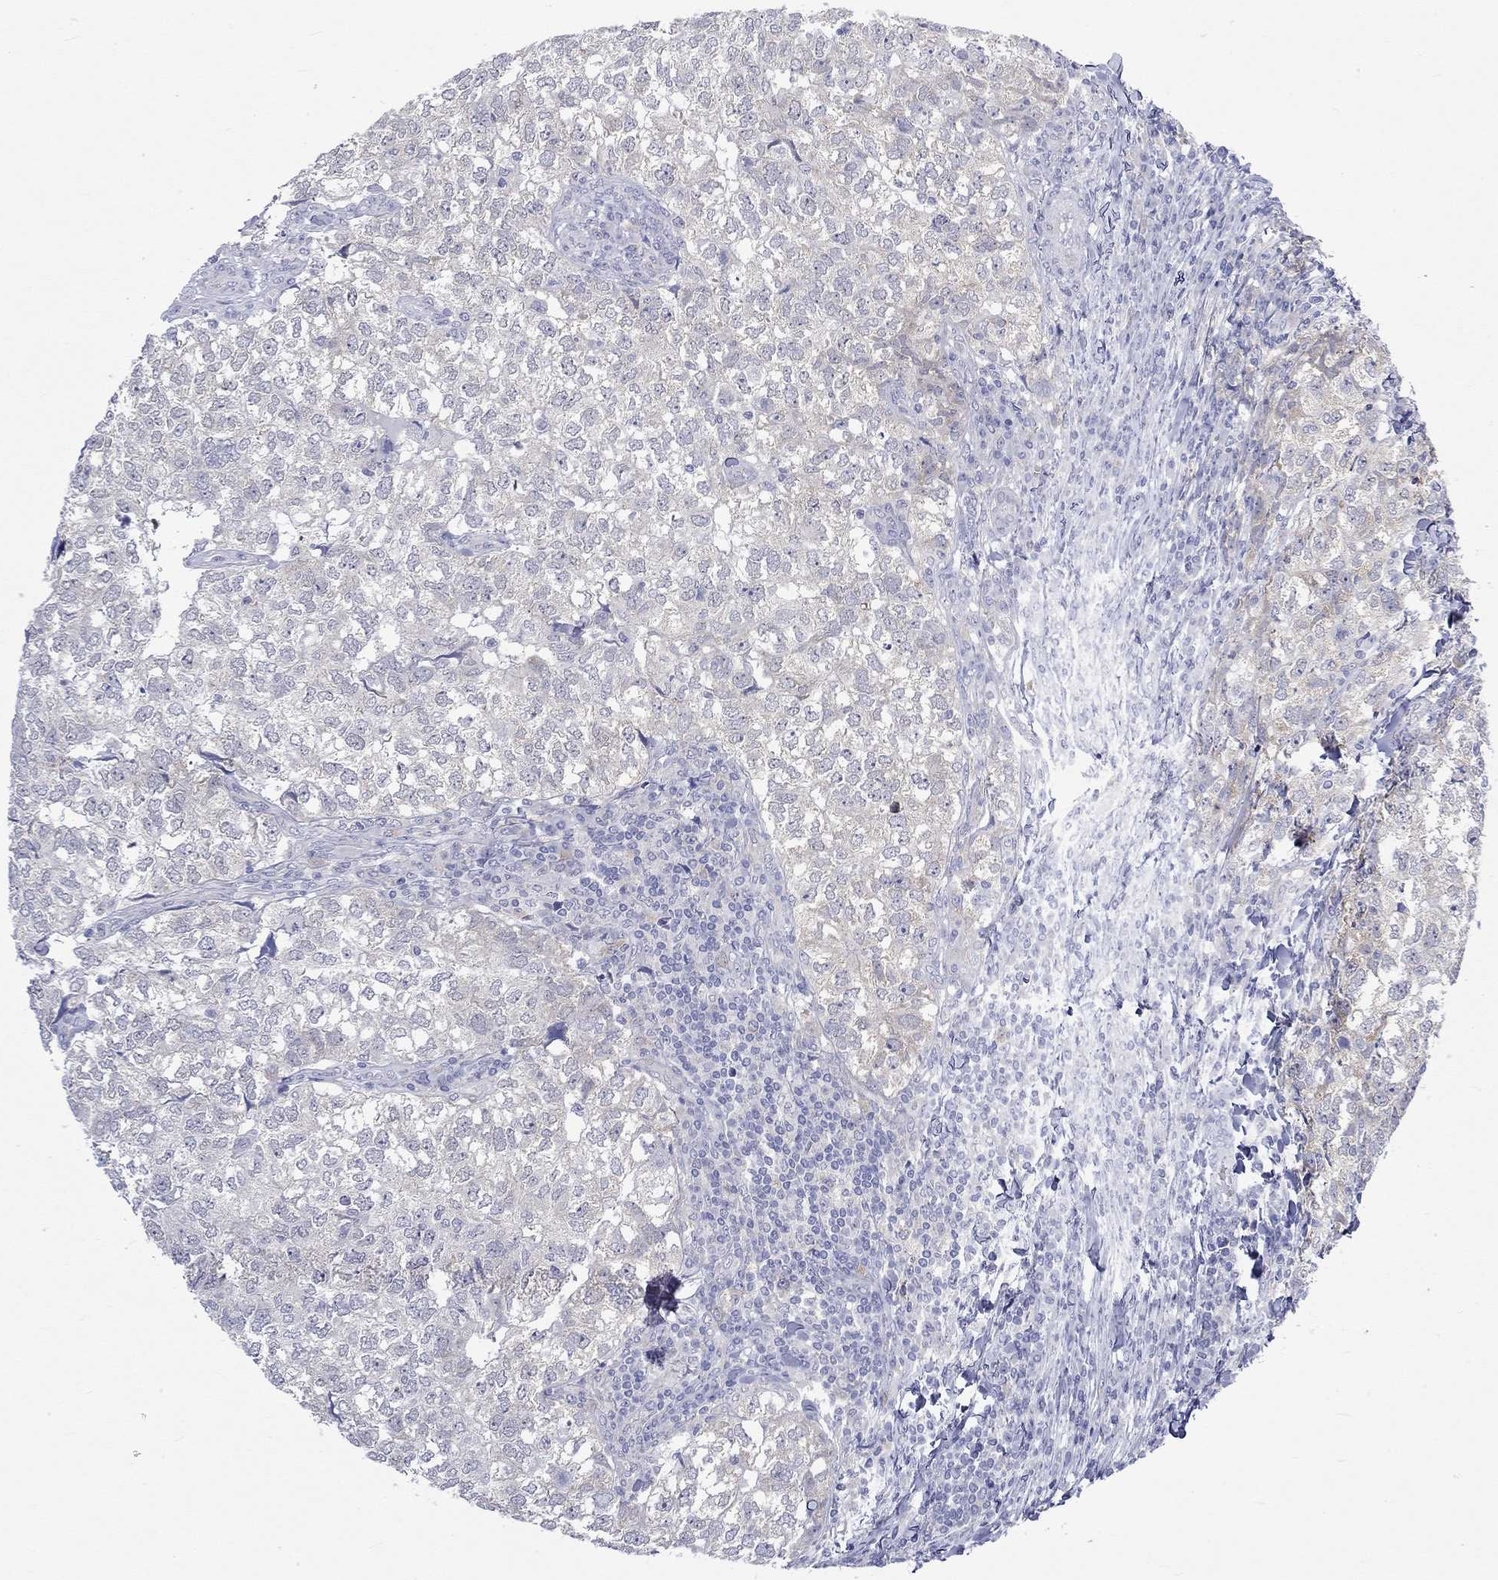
{"staining": {"intensity": "negative", "quantity": "none", "location": "none"}, "tissue": "breast cancer", "cell_type": "Tumor cells", "image_type": "cancer", "snomed": [{"axis": "morphology", "description": "Duct carcinoma"}, {"axis": "topography", "description": "Breast"}], "caption": "Immunohistochemical staining of breast intraductal carcinoma reveals no significant staining in tumor cells.", "gene": "CERS1", "patient": {"sex": "female", "age": 30}}